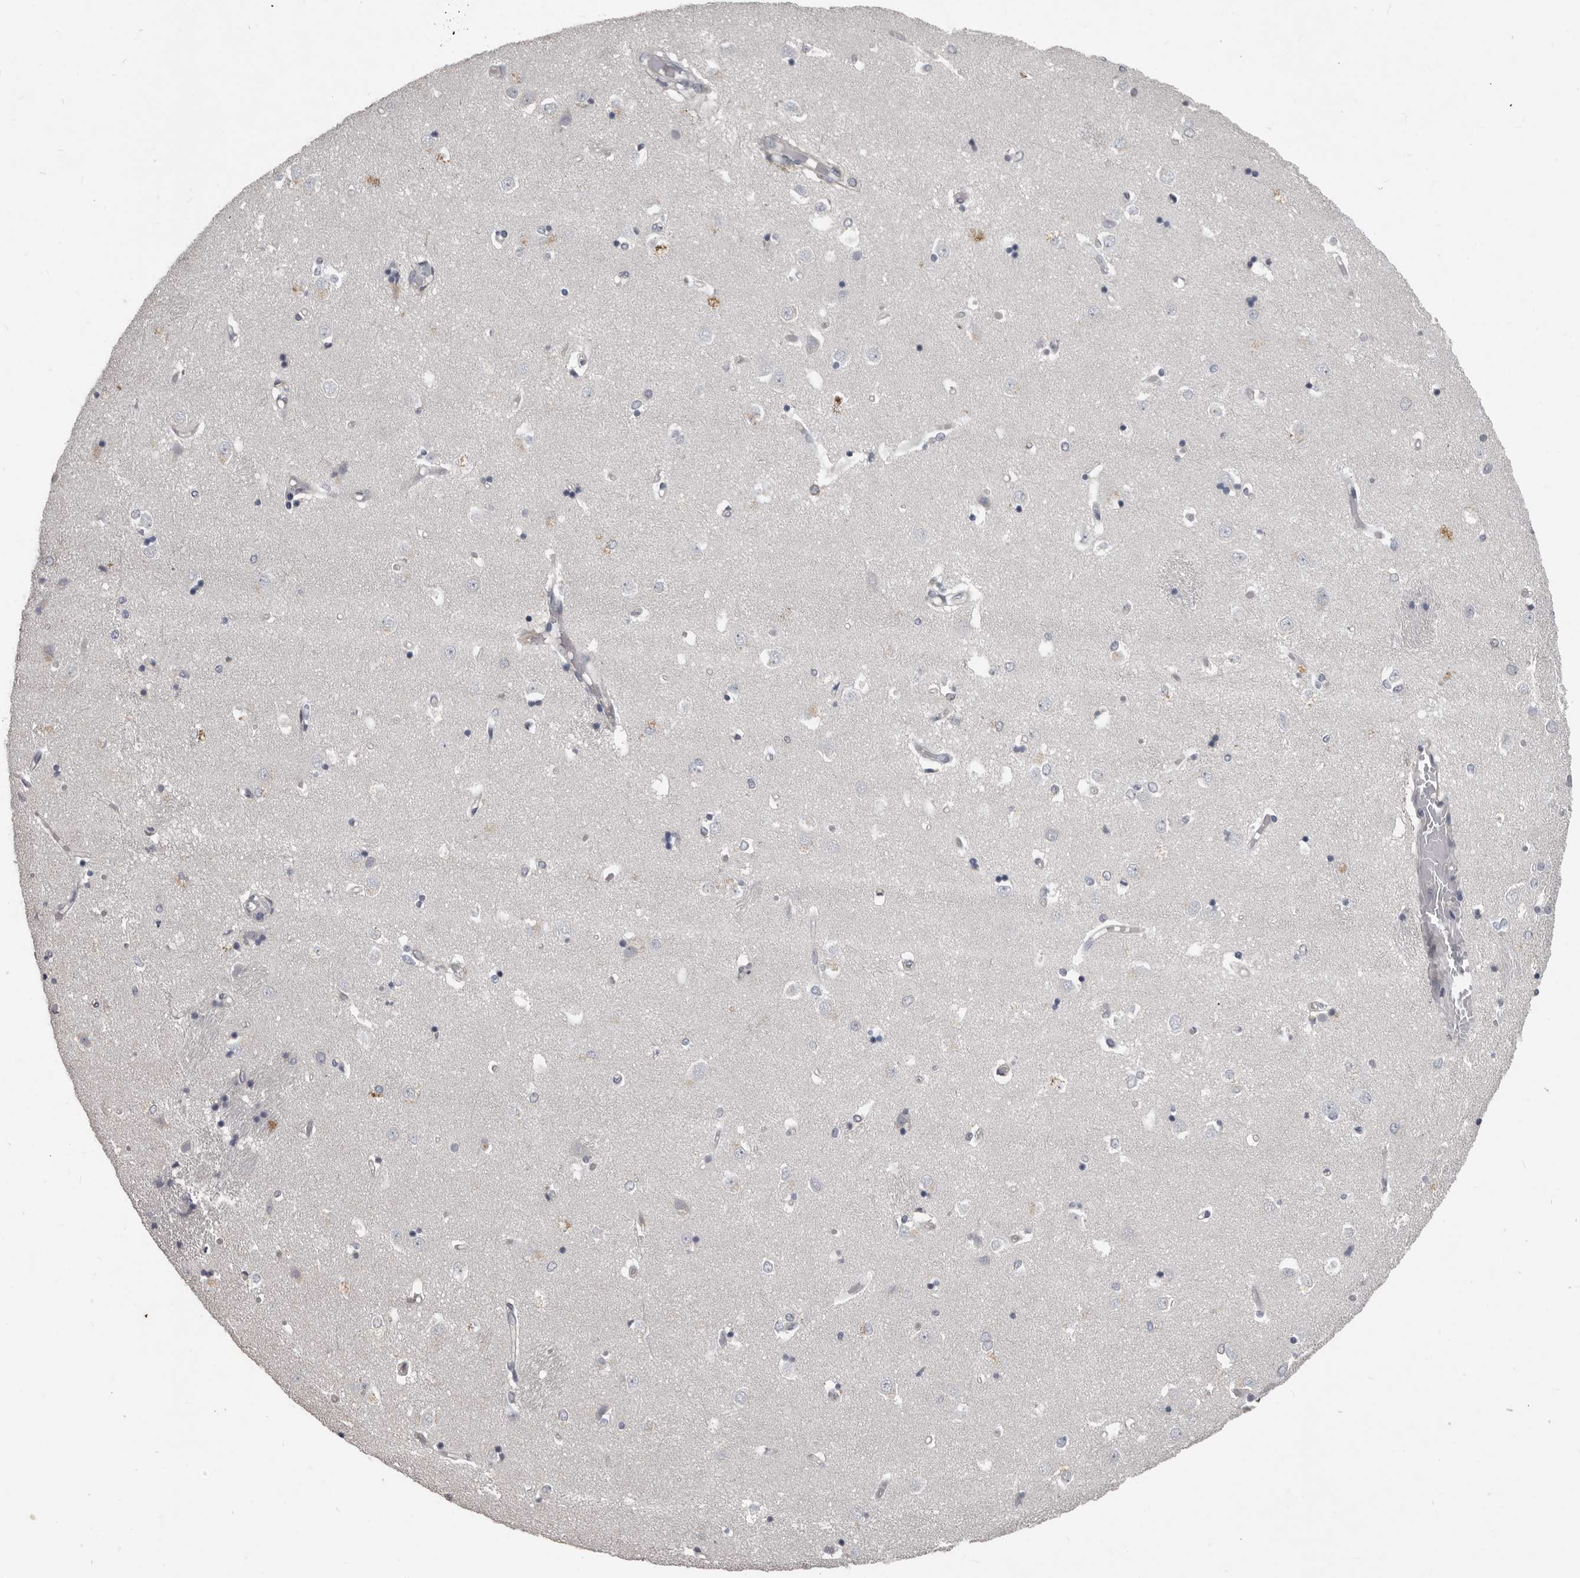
{"staining": {"intensity": "weak", "quantity": "<25%", "location": "cytoplasmic/membranous"}, "tissue": "caudate", "cell_type": "Glial cells", "image_type": "normal", "snomed": [{"axis": "morphology", "description": "Normal tissue, NOS"}, {"axis": "topography", "description": "Lateral ventricle wall"}], "caption": "Immunohistochemistry (IHC) photomicrograph of normal caudate stained for a protein (brown), which reveals no expression in glial cells. (Brightfield microscopy of DAB (3,3'-diaminobenzidine) immunohistochemistry at high magnification).", "gene": "CA6", "patient": {"sex": "male", "age": 45}}